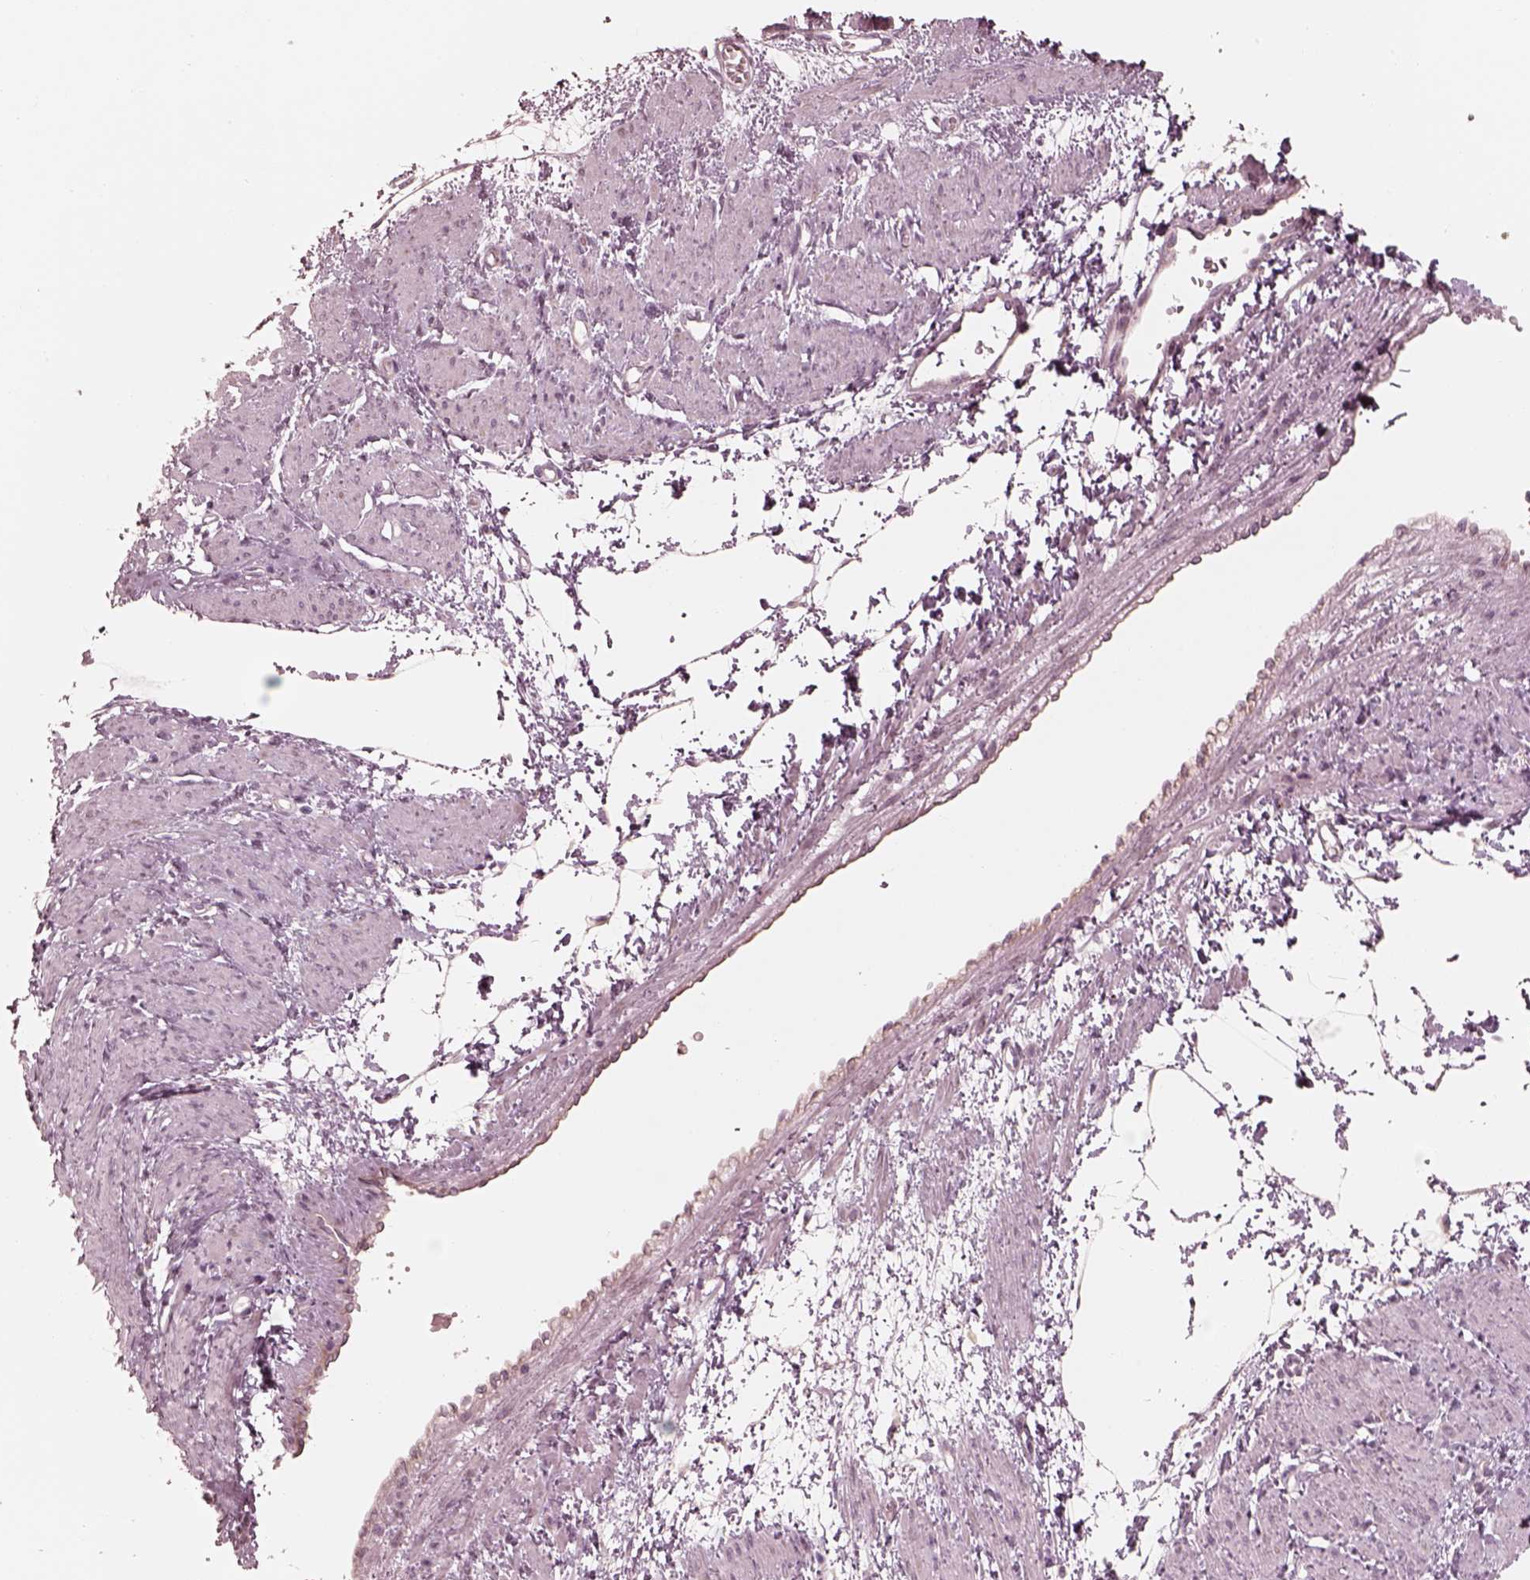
{"staining": {"intensity": "negative", "quantity": "none", "location": "none"}, "tissue": "smooth muscle", "cell_type": "Smooth muscle cells", "image_type": "normal", "snomed": [{"axis": "morphology", "description": "Normal tissue, NOS"}, {"axis": "topography", "description": "Smooth muscle"}, {"axis": "topography", "description": "Uterus"}], "caption": "Smooth muscle cells show no significant protein positivity in unremarkable smooth muscle. (Immunohistochemistry, brightfield microscopy, high magnification).", "gene": "RAB3C", "patient": {"sex": "female", "age": 39}}